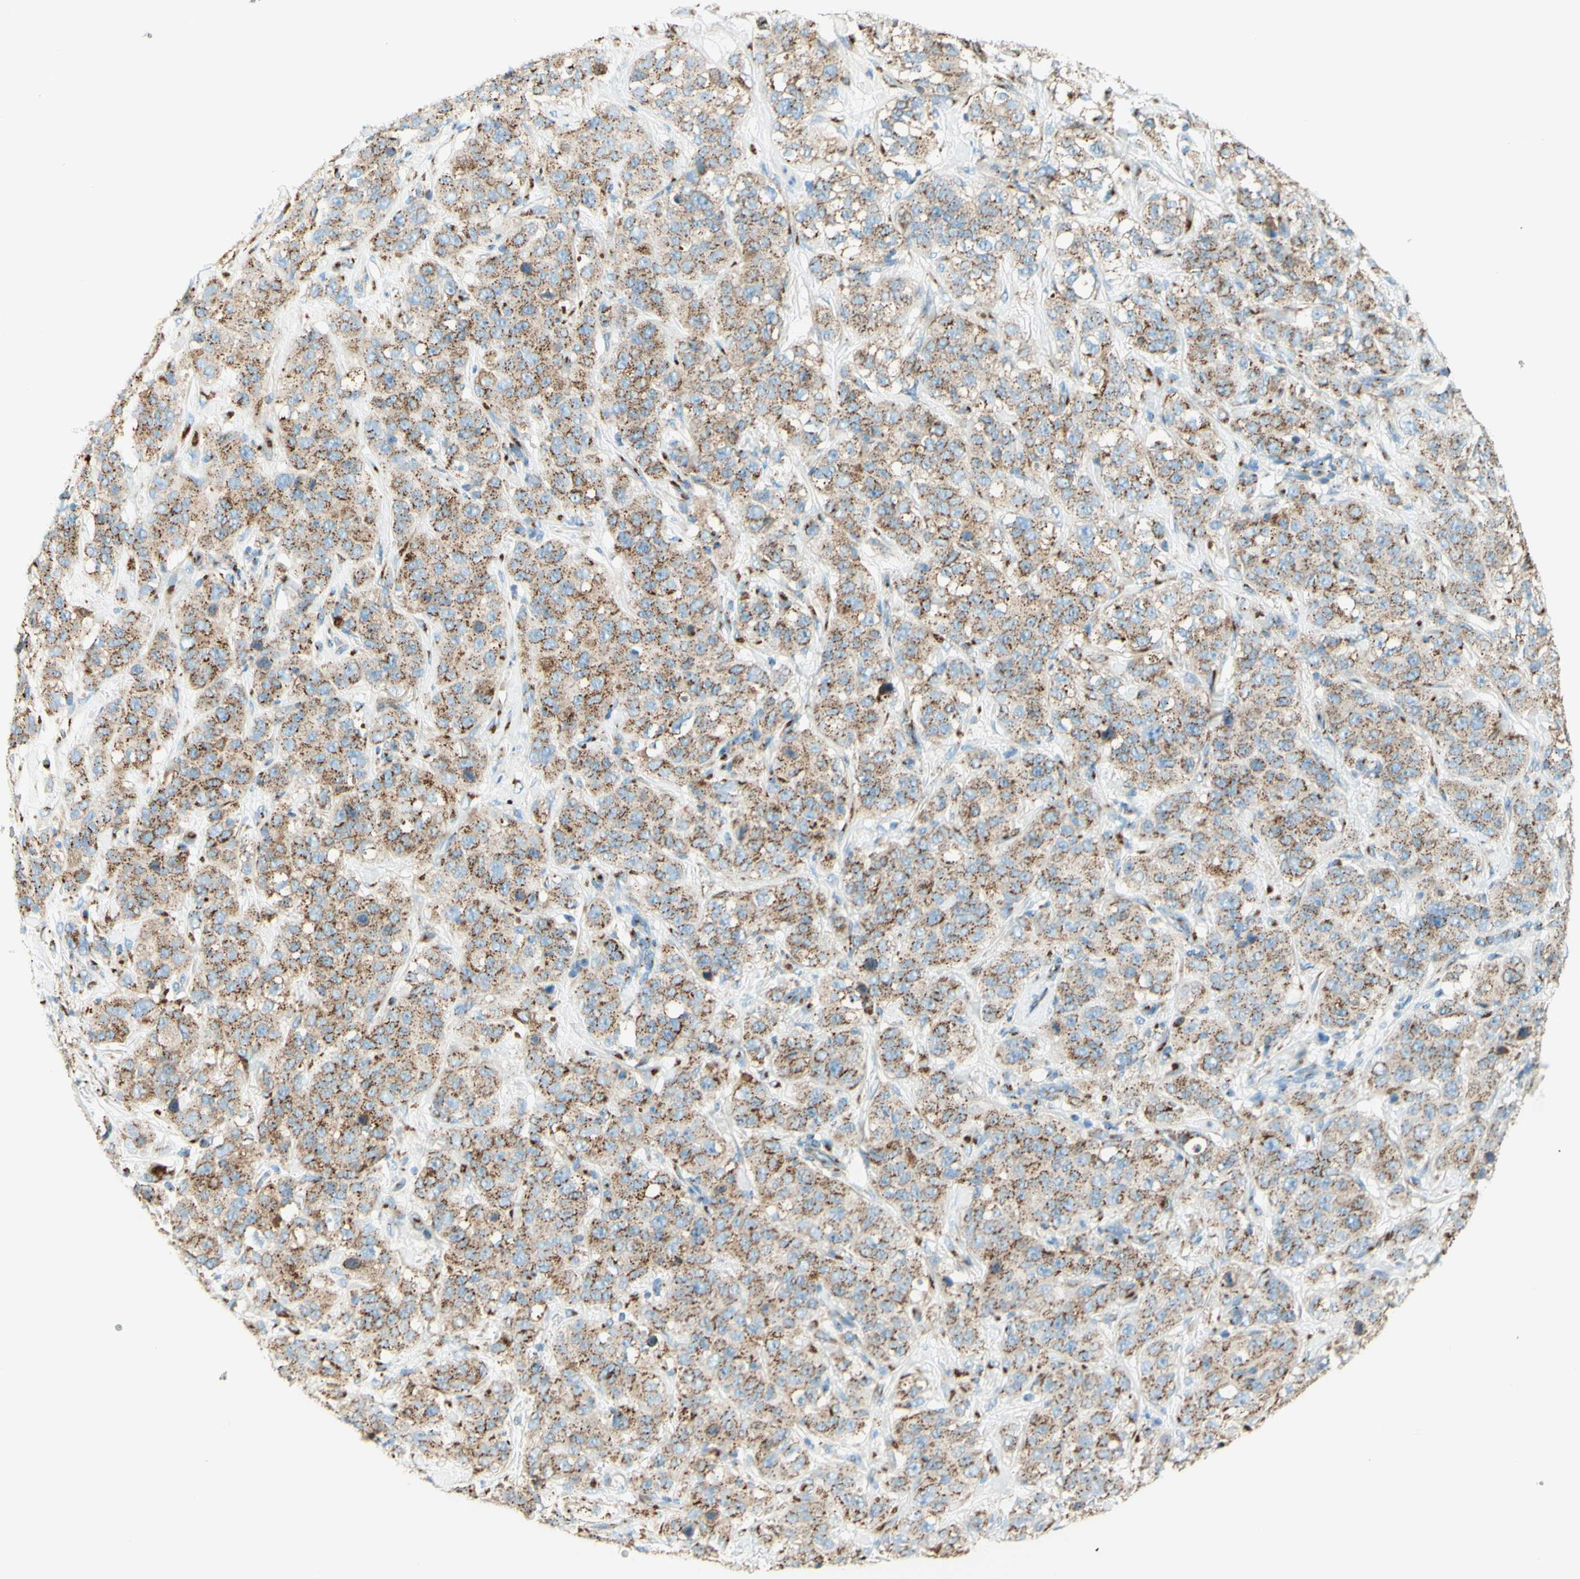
{"staining": {"intensity": "moderate", "quantity": ">75%", "location": "cytoplasmic/membranous"}, "tissue": "stomach cancer", "cell_type": "Tumor cells", "image_type": "cancer", "snomed": [{"axis": "morphology", "description": "Adenocarcinoma, NOS"}, {"axis": "topography", "description": "Stomach"}], "caption": "Stomach adenocarcinoma stained with a brown dye demonstrates moderate cytoplasmic/membranous positive positivity in approximately >75% of tumor cells.", "gene": "GOLGB1", "patient": {"sex": "male", "age": 48}}